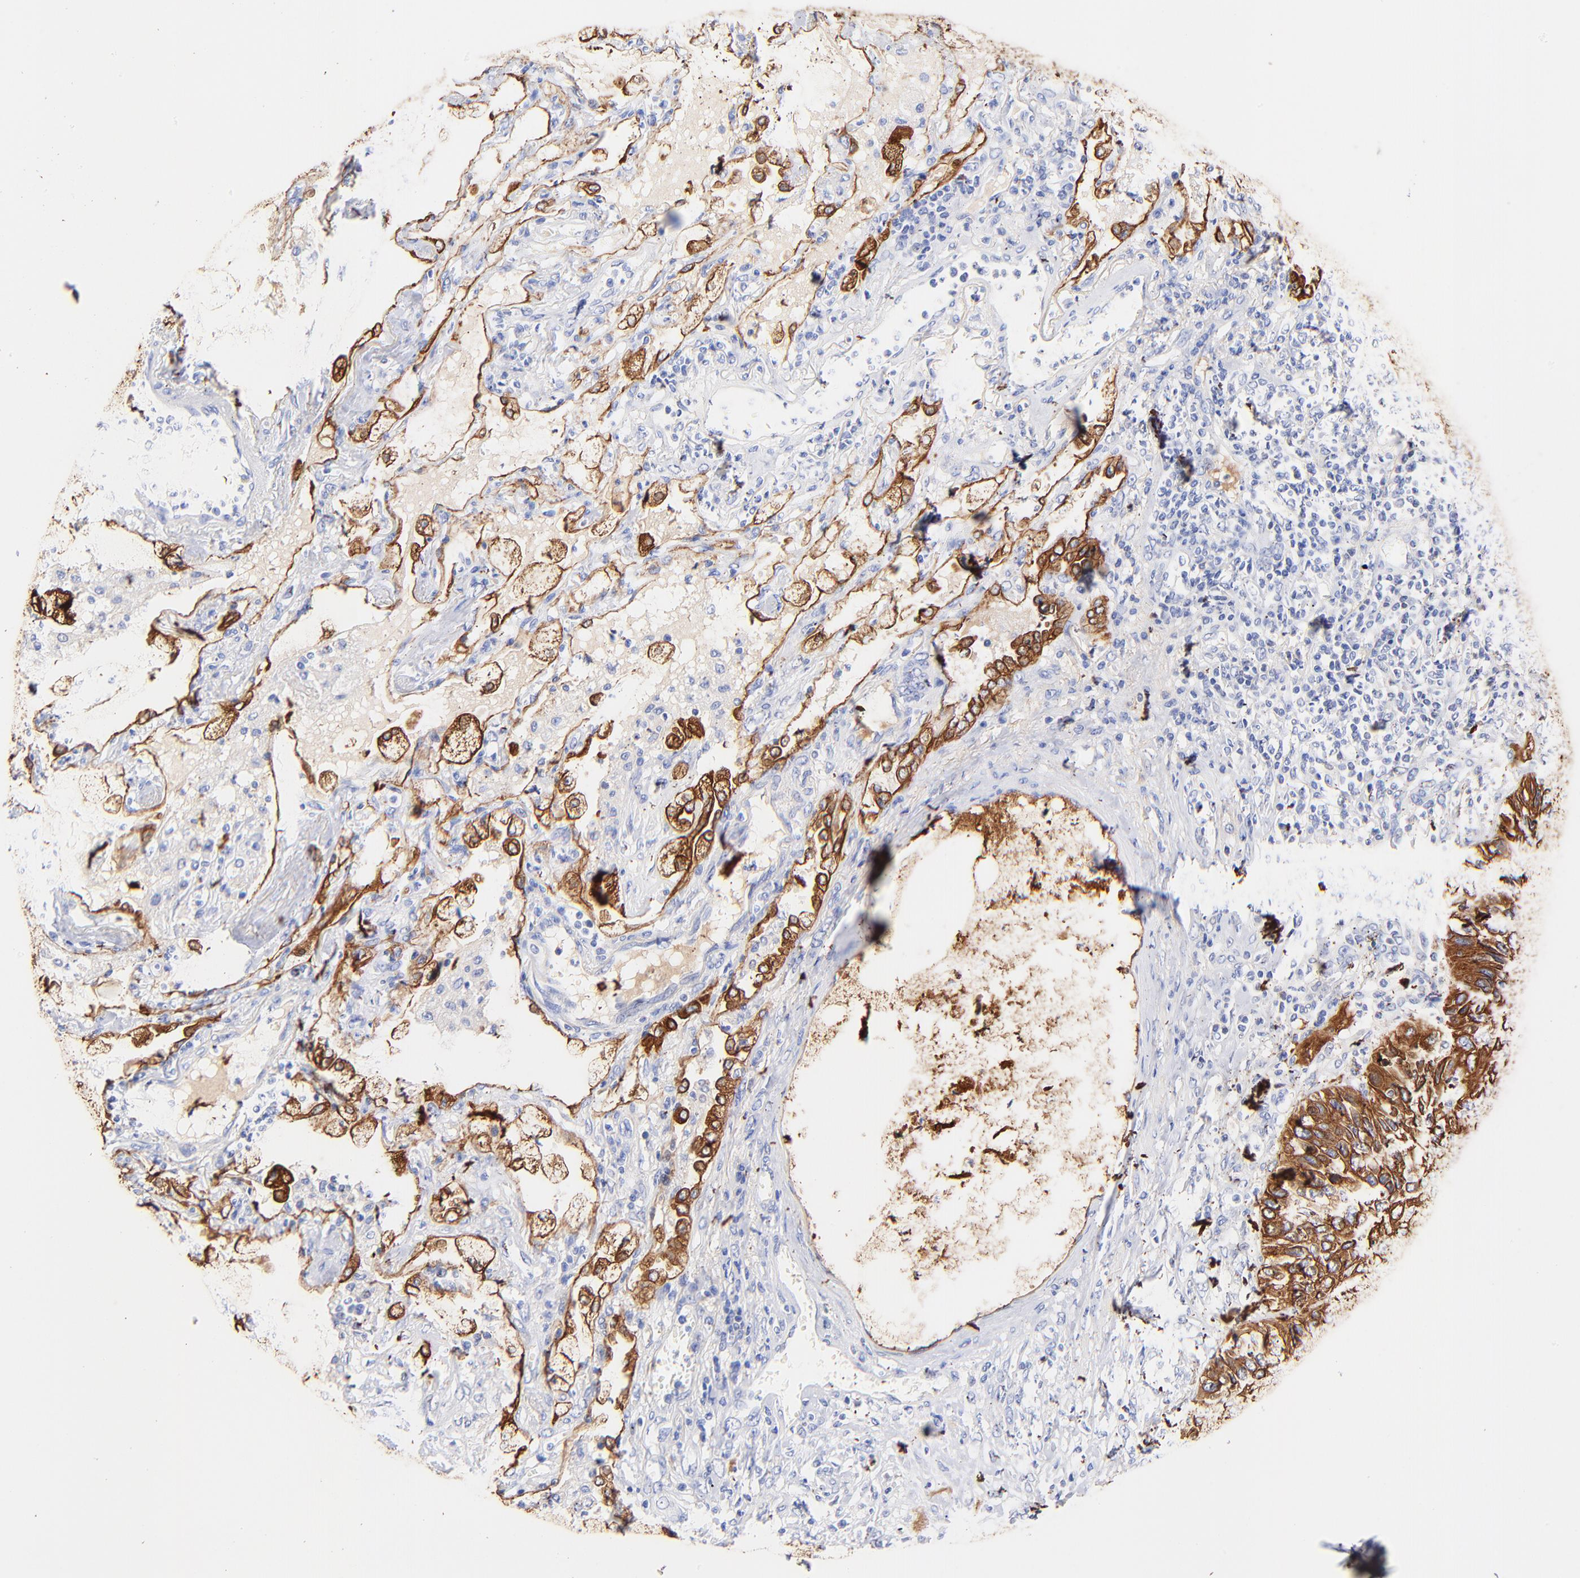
{"staining": {"intensity": "strong", "quantity": ">75%", "location": "cytoplasmic/membranous"}, "tissue": "lung cancer", "cell_type": "Tumor cells", "image_type": "cancer", "snomed": [{"axis": "morphology", "description": "Squamous cell carcinoma, NOS"}, {"axis": "topography", "description": "Lung"}], "caption": "Immunohistochemistry (DAB) staining of lung cancer shows strong cytoplasmic/membranous protein expression in approximately >75% of tumor cells.", "gene": "KRT19", "patient": {"sex": "female", "age": 76}}